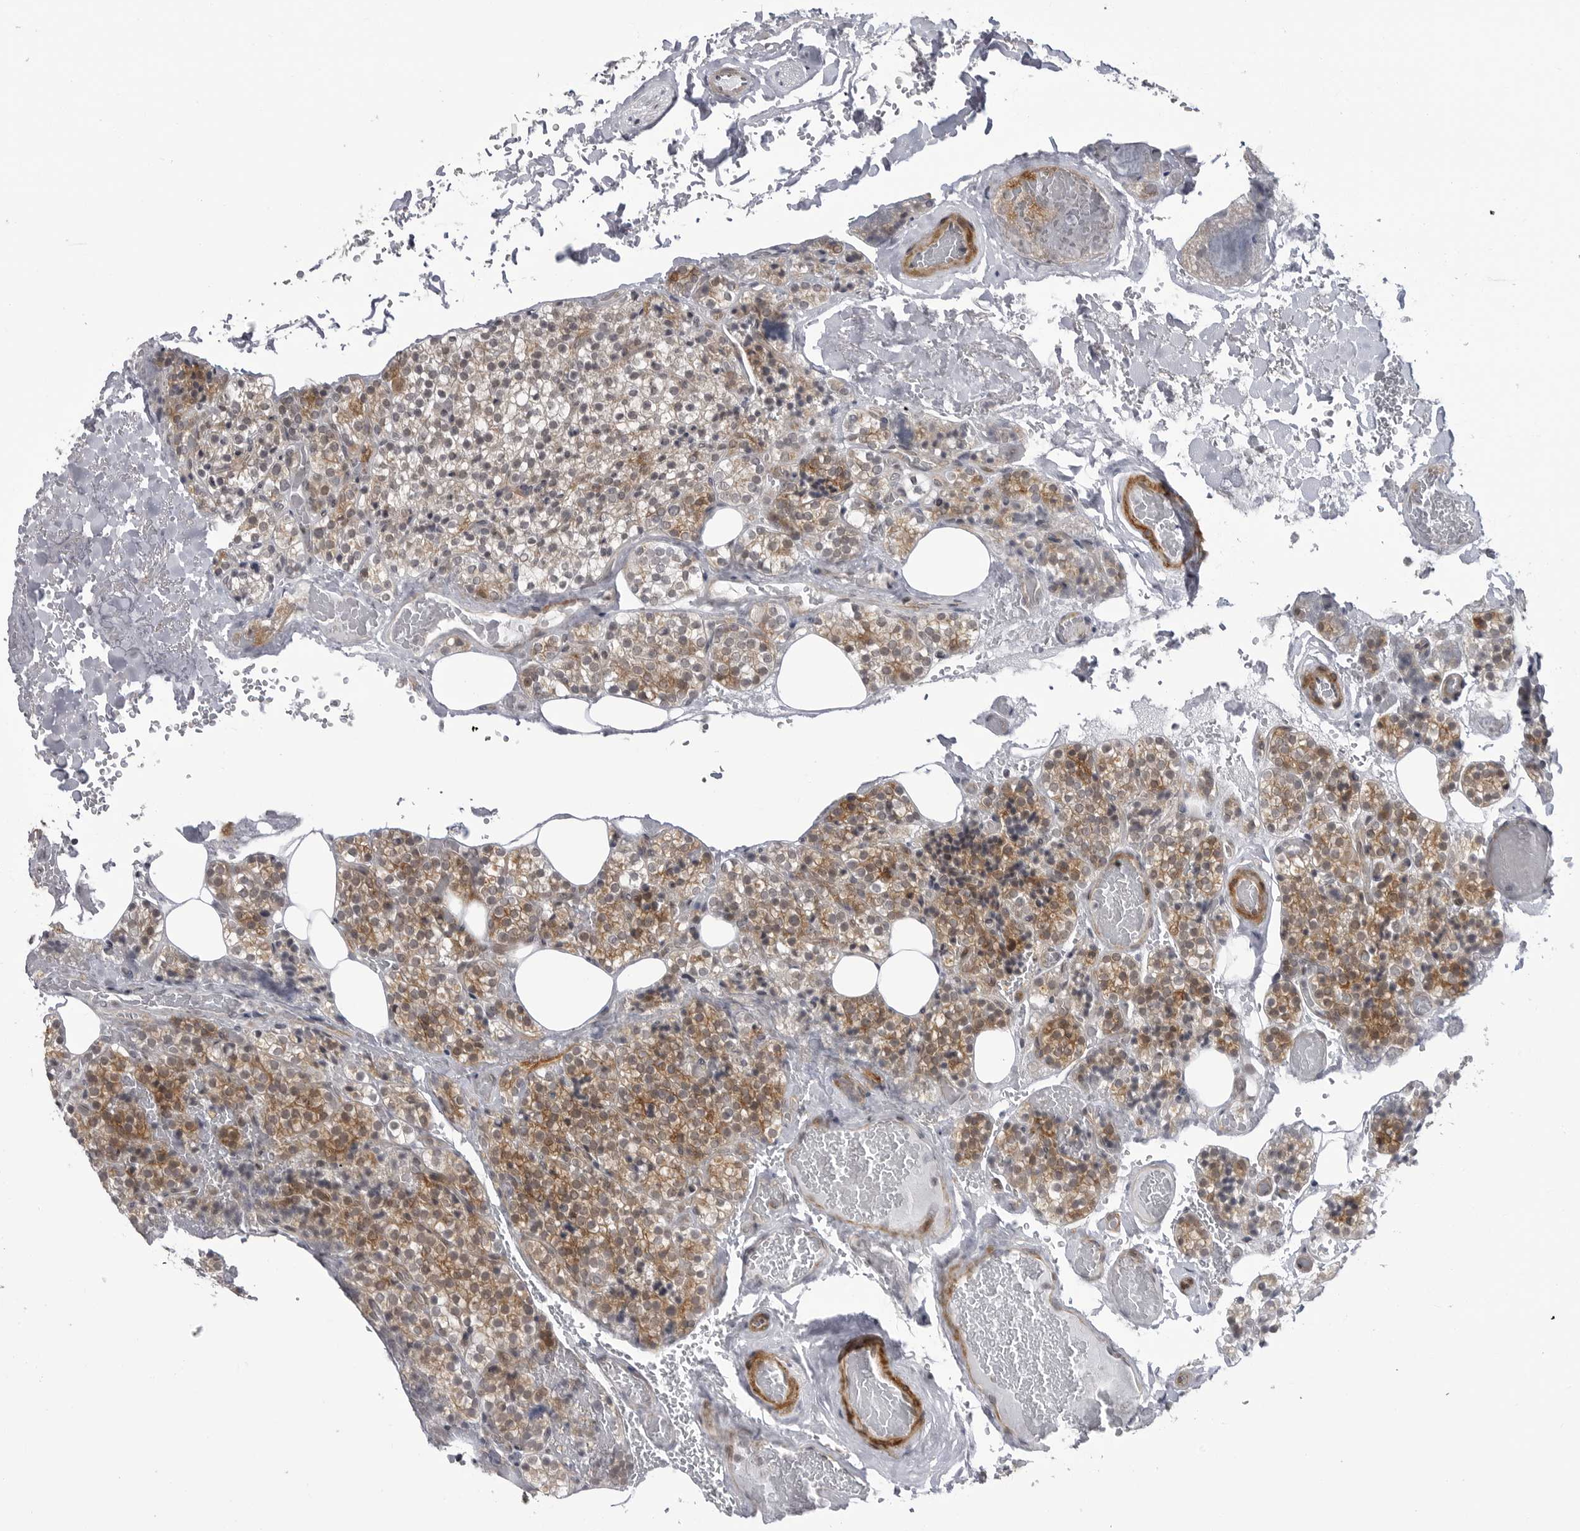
{"staining": {"intensity": "moderate", "quantity": "25%-75%", "location": "cytoplasmic/membranous"}, "tissue": "parathyroid gland", "cell_type": "Glandular cells", "image_type": "normal", "snomed": [{"axis": "morphology", "description": "Normal tissue, NOS"}, {"axis": "topography", "description": "Parathyroid gland"}], "caption": "Parathyroid gland stained with immunohistochemistry shows moderate cytoplasmic/membranous positivity in about 25%-75% of glandular cells. The protein of interest is stained brown, and the nuclei are stained in blue (DAB IHC with brightfield microscopy, high magnification).", "gene": "ADAMTS5", "patient": {"sex": "male", "age": 87}}